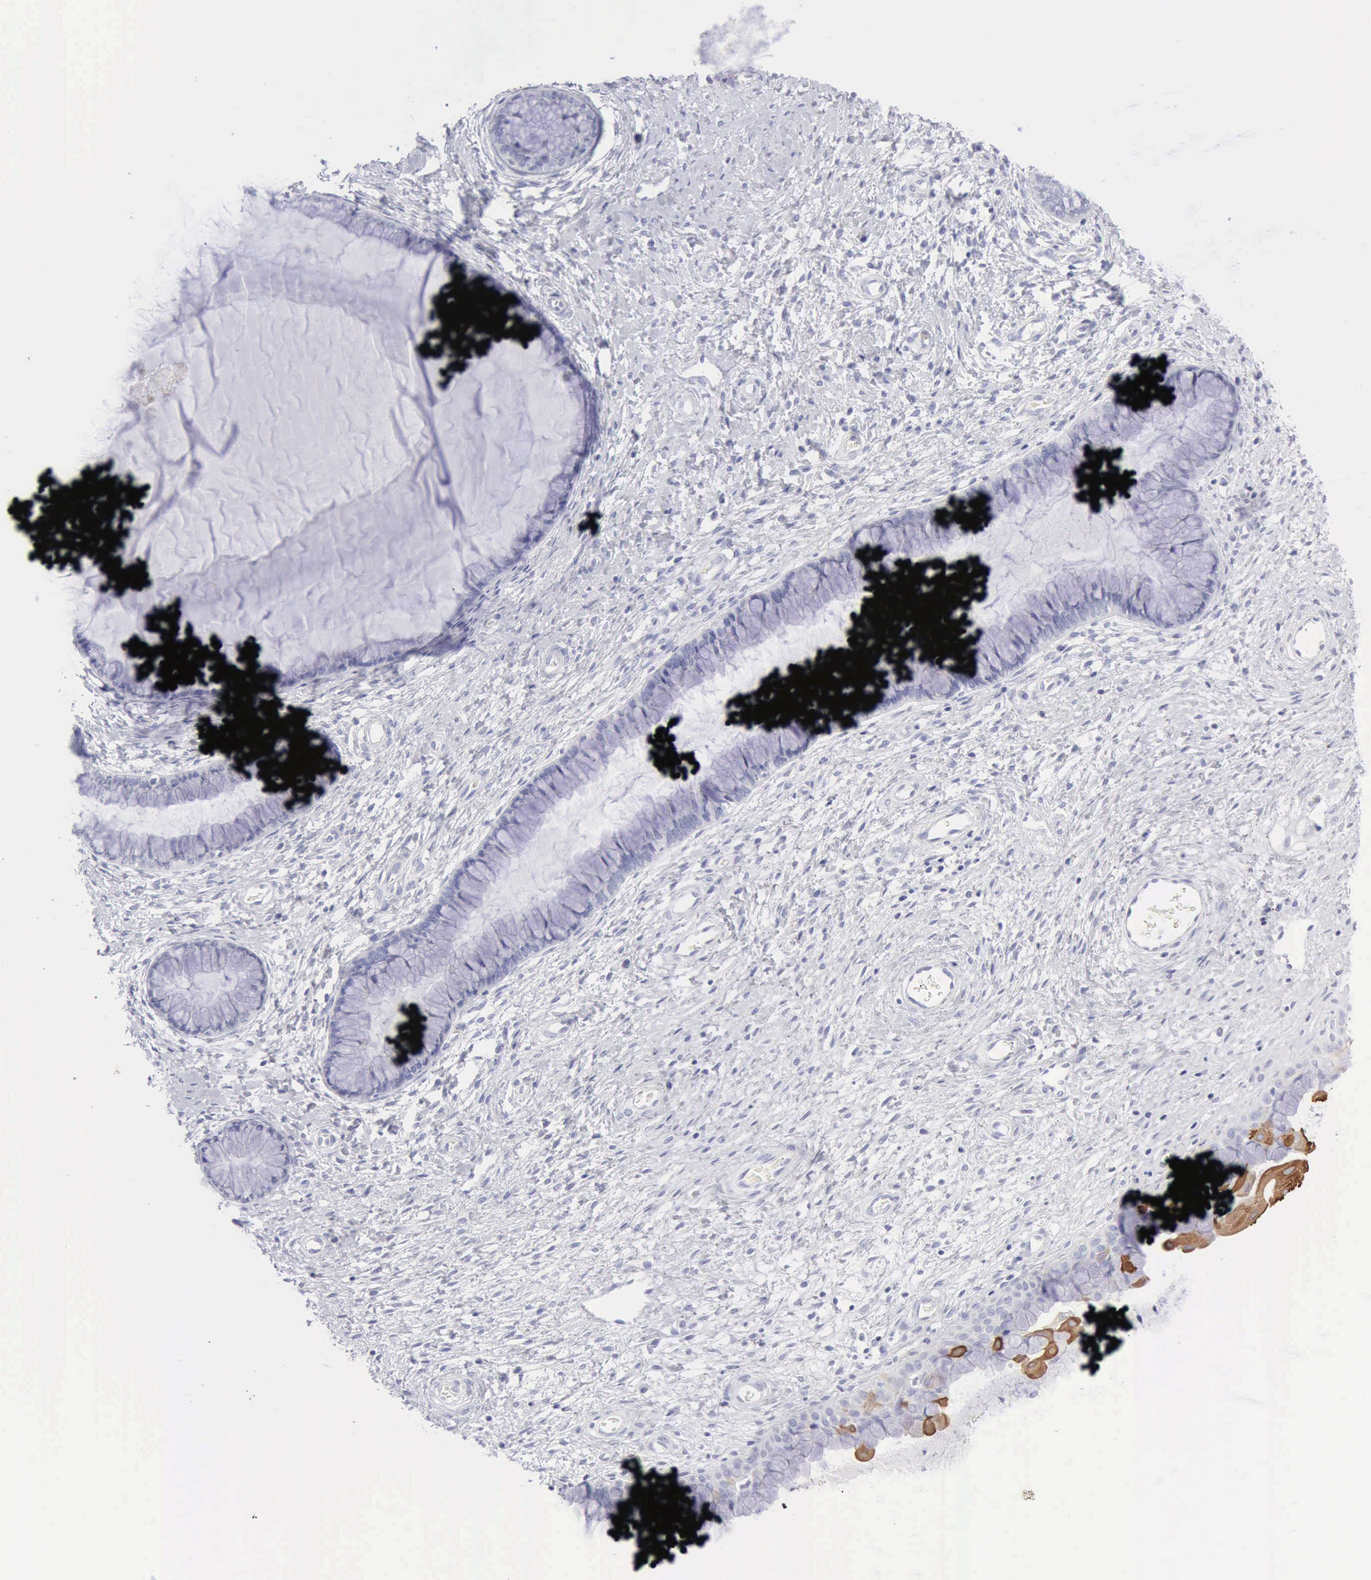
{"staining": {"intensity": "negative", "quantity": "none", "location": "none"}, "tissue": "cervix", "cell_type": "Glandular cells", "image_type": "normal", "snomed": [{"axis": "morphology", "description": "Normal tissue, NOS"}, {"axis": "topography", "description": "Cervix"}], "caption": "Cervix was stained to show a protein in brown. There is no significant staining in glandular cells. (DAB (3,3'-diaminobenzidine) immunohistochemistry (IHC) with hematoxylin counter stain).", "gene": "KRT10", "patient": {"sex": "female", "age": 27}}